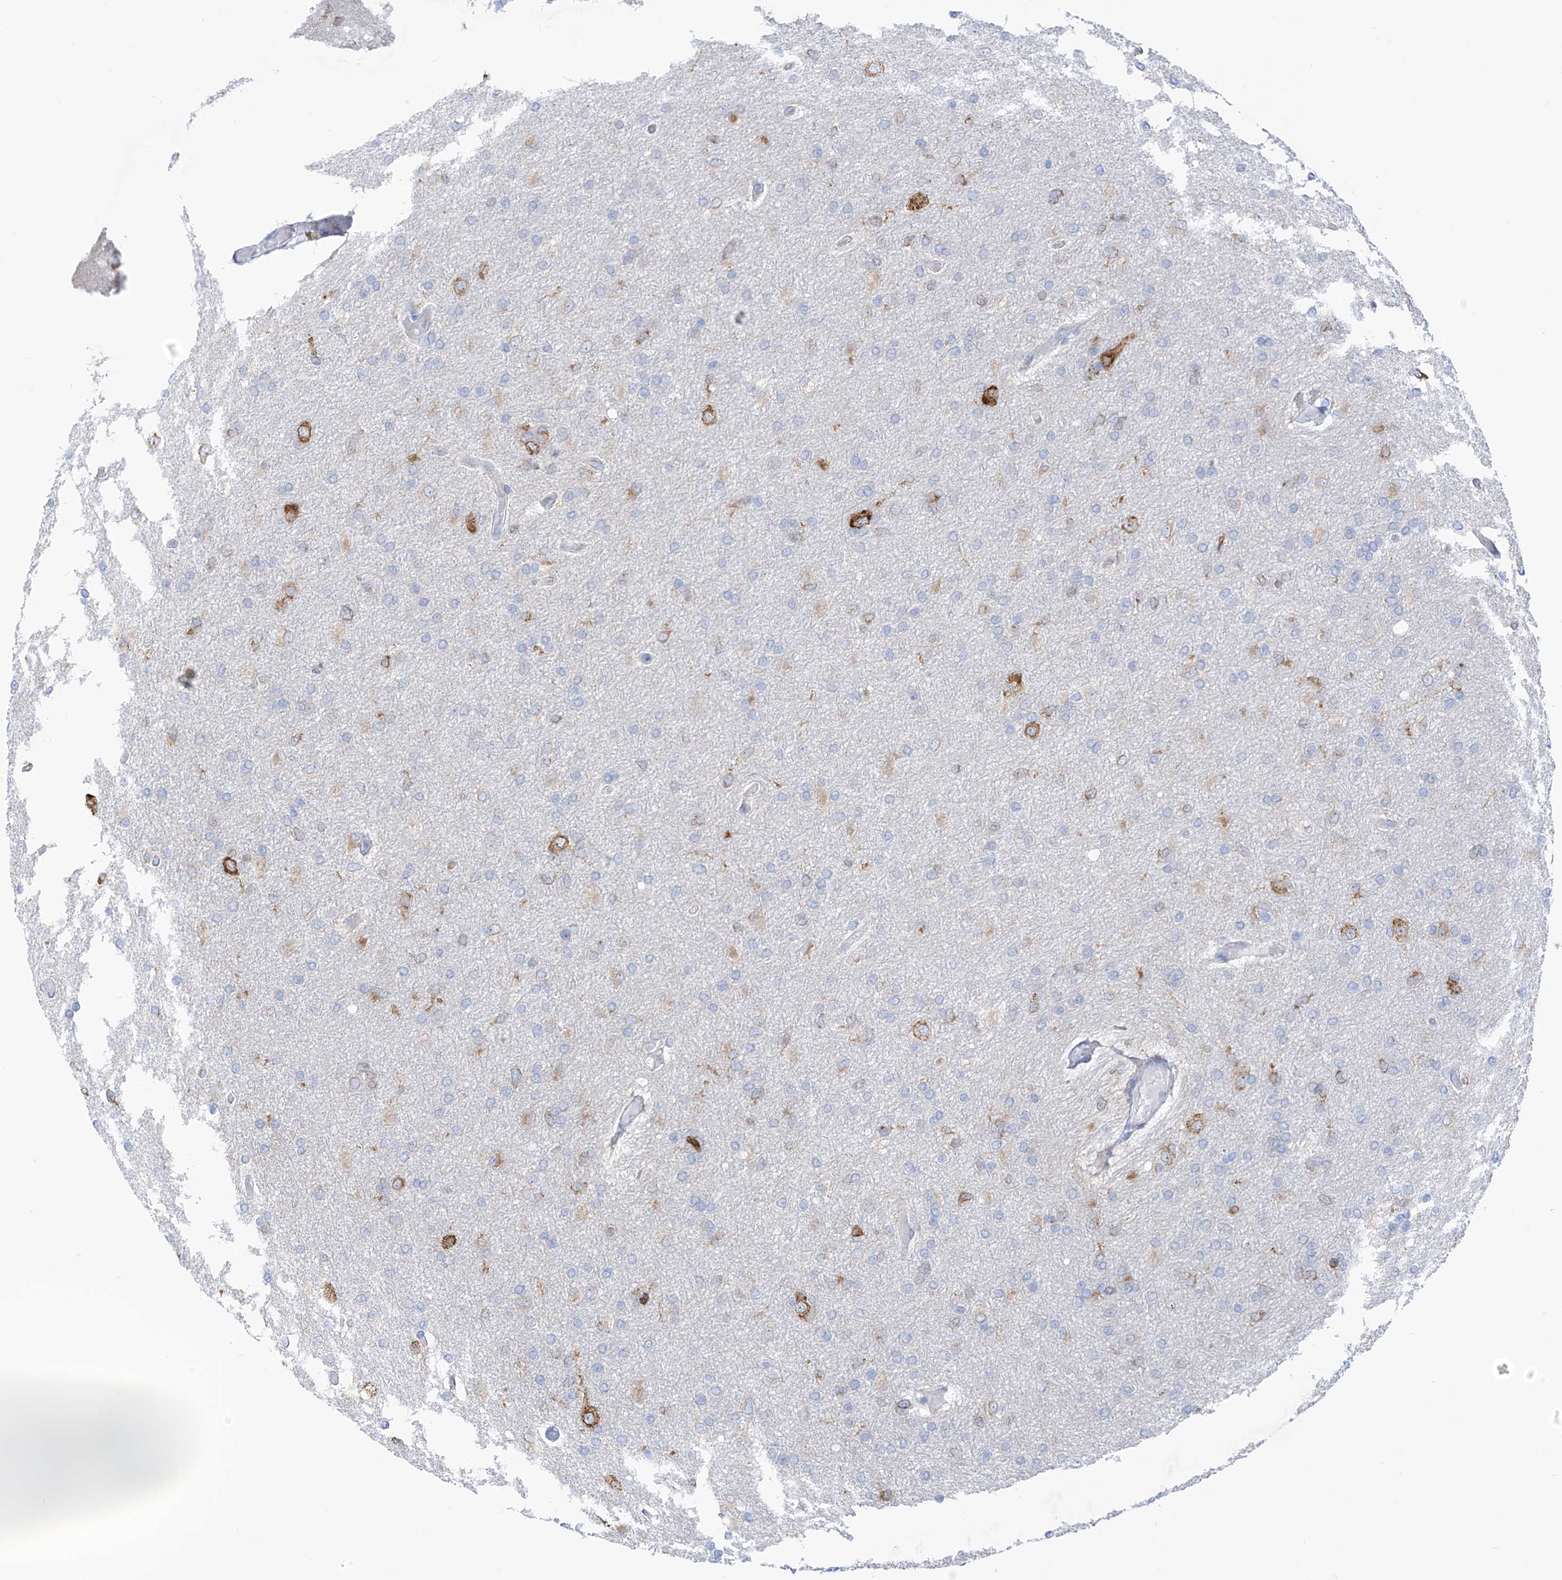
{"staining": {"intensity": "negative", "quantity": "none", "location": "none"}, "tissue": "glioma", "cell_type": "Tumor cells", "image_type": "cancer", "snomed": [{"axis": "morphology", "description": "Glioma, malignant, High grade"}, {"axis": "topography", "description": "Cerebral cortex"}], "caption": "A photomicrograph of human malignant high-grade glioma is negative for staining in tumor cells.", "gene": "RCN2", "patient": {"sex": "female", "age": 36}}